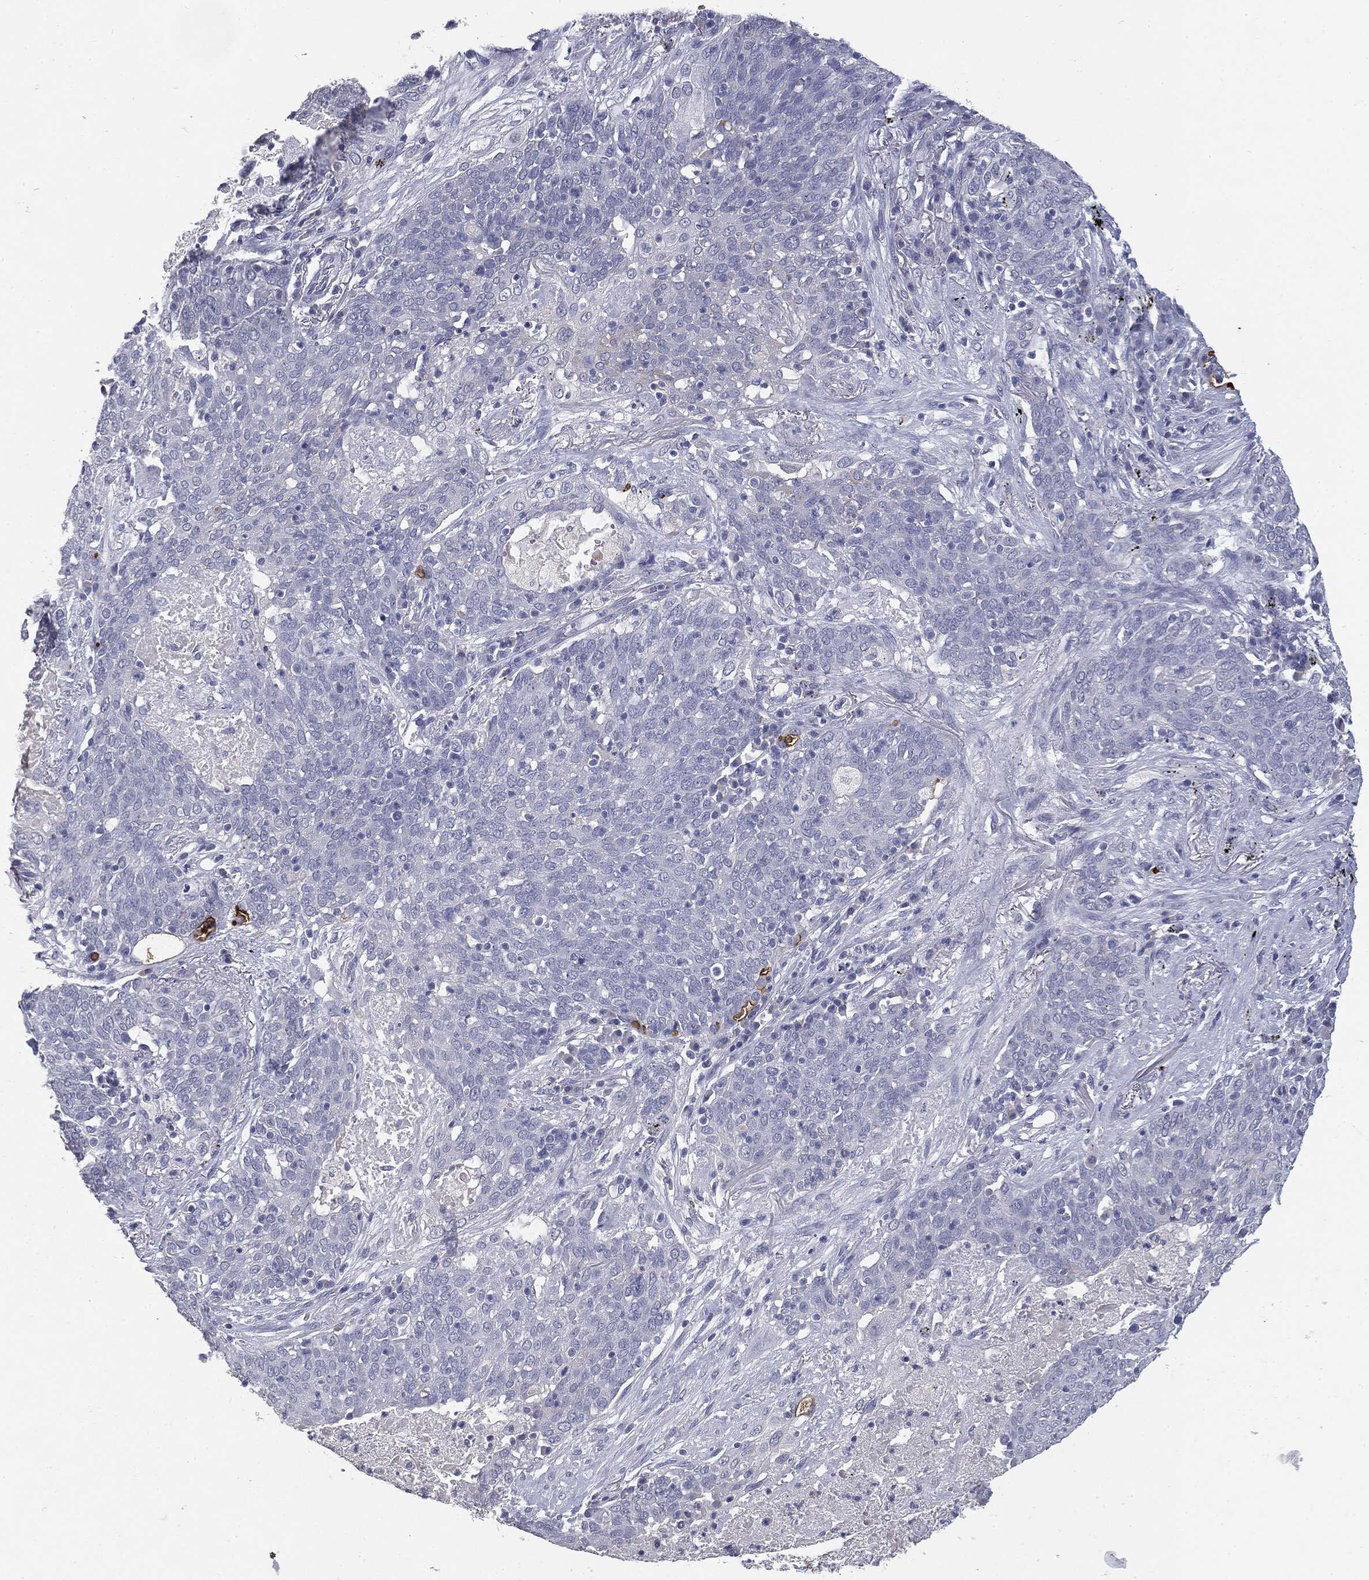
{"staining": {"intensity": "negative", "quantity": "none", "location": "none"}, "tissue": "lung cancer", "cell_type": "Tumor cells", "image_type": "cancer", "snomed": [{"axis": "morphology", "description": "Squamous cell carcinoma, NOS"}, {"axis": "topography", "description": "Lung"}], "caption": "Micrograph shows no protein positivity in tumor cells of lung cancer (squamous cell carcinoma) tissue.", "gene": "MUC1", "patient": {"sex": "male", "age": 82}}